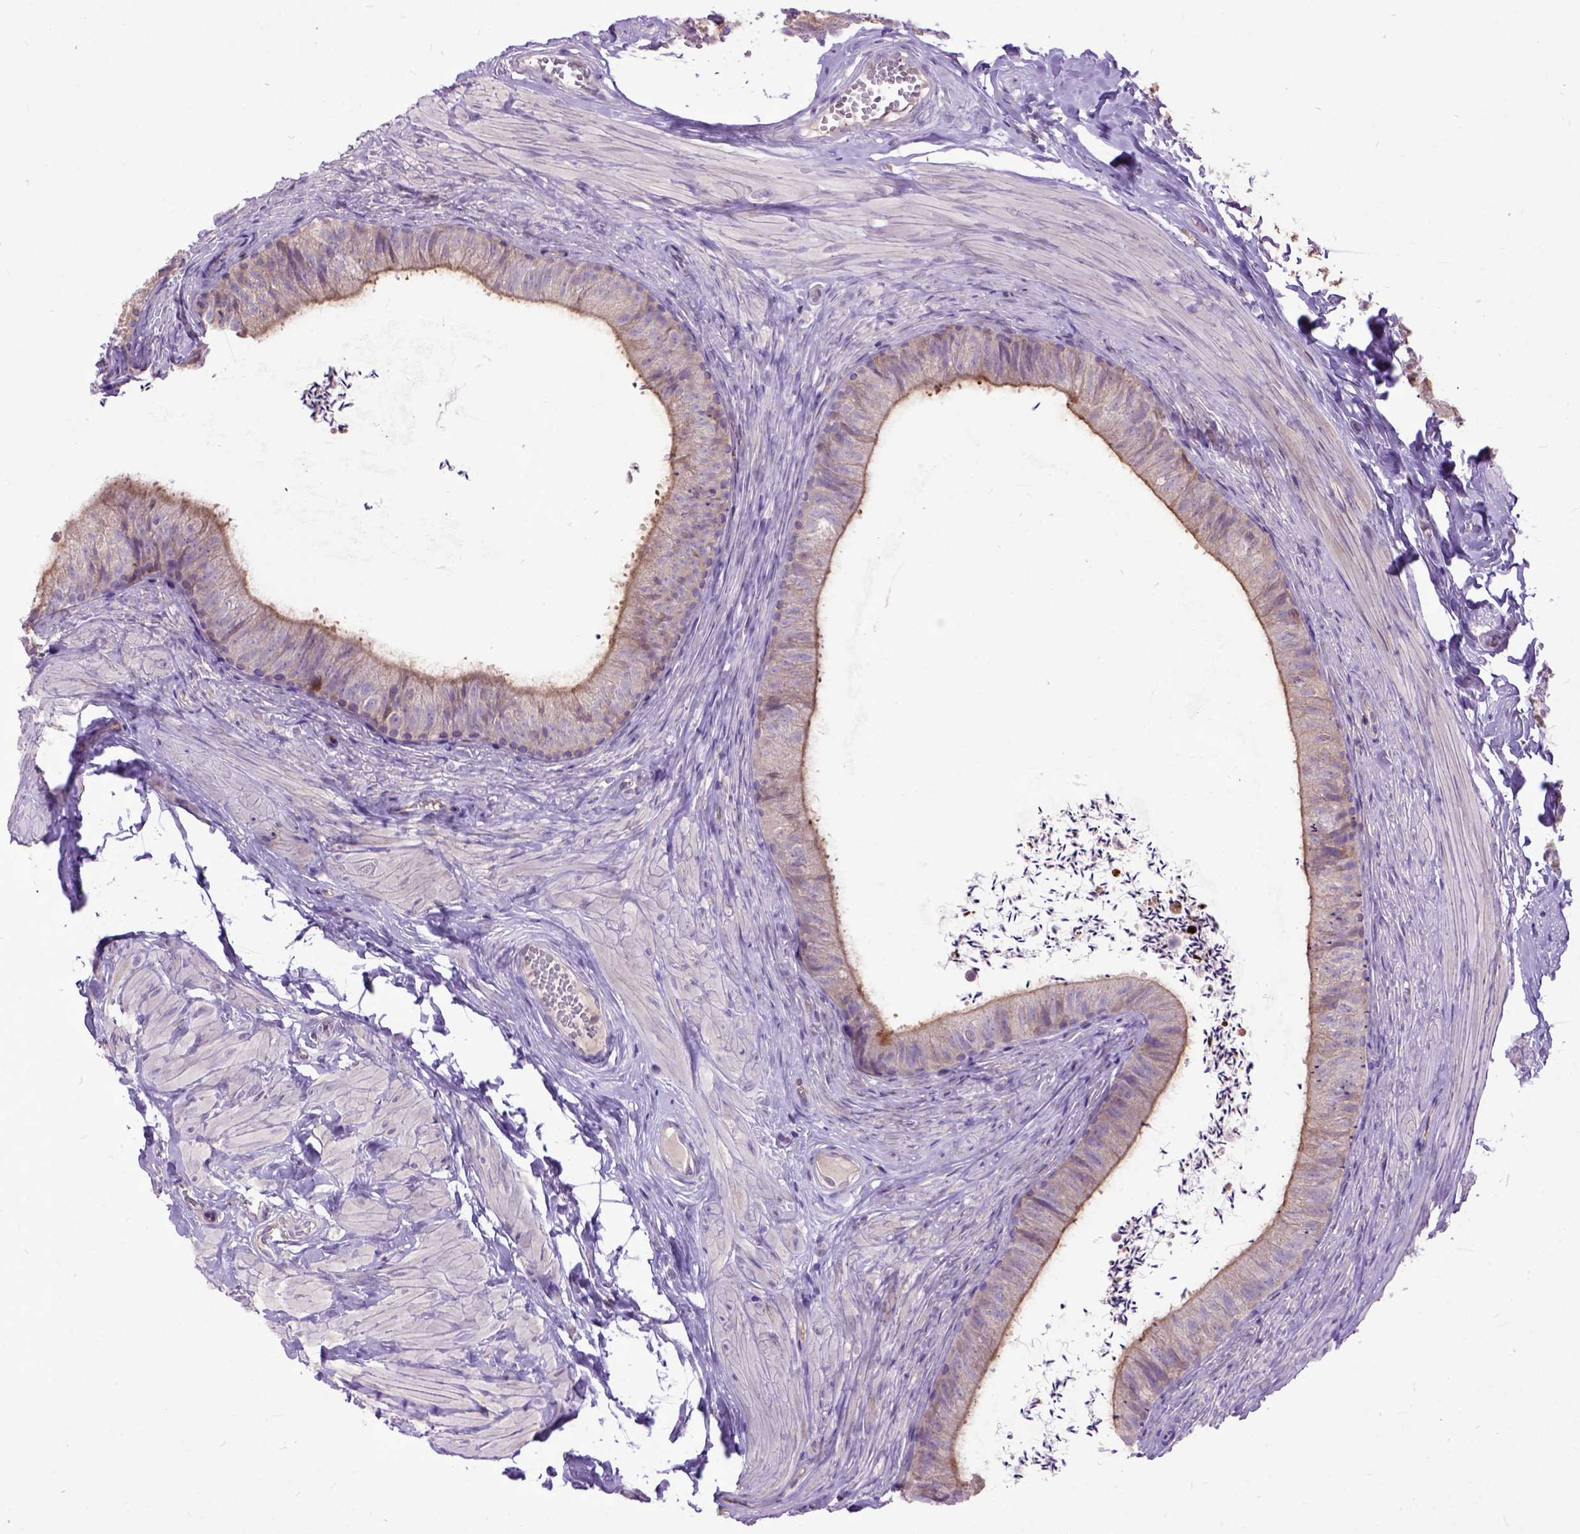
{"staining": {"intensity": "weak", "quantity": ">75%", "location": "cytoplasmic/membranous"}, "tissue": "epididymis", "cell_type": "Glandular cells", "image_type": "normal", "snomed": [{"axis": "morphology", "description": "Normal tissue, NOS"}, {"axis": "topography", "description": "Epididymis, spermatic cord, NOS"}, {"axis": "topography", "description": "Epididymis"}, {"axis": "topography", "description": "Peripheral nerve tissue"}], "caption": "This photomicrograph displays immunohistochemistry (IHC) staining of benign epididymis, with low weak cytoplasmic/membranous staining in about >75% of glandular cells.", "gene": "NAMPT", "patient": {"sex": "male", "age": 29}}